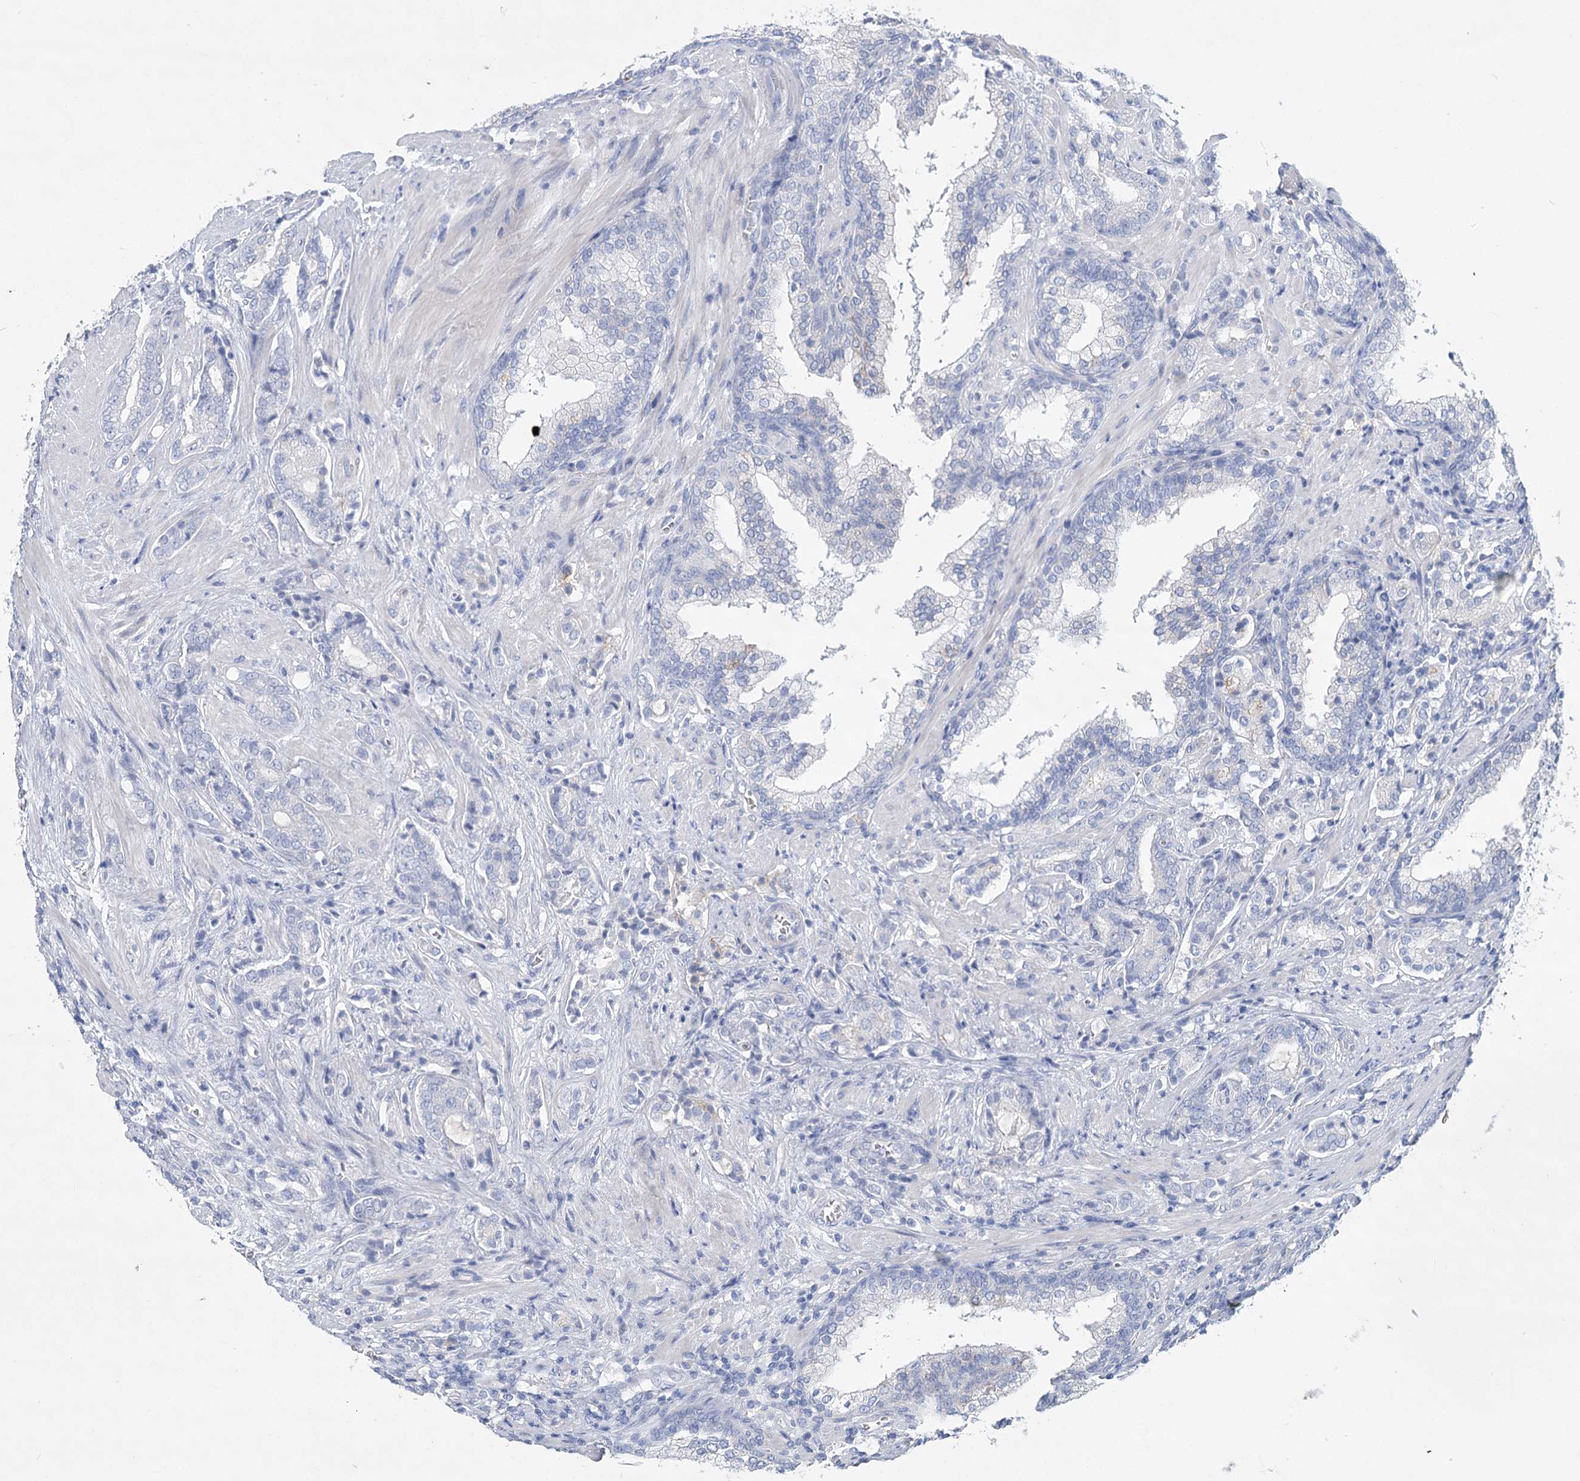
{"staining": {"intensity": "negative", "quantity": "none", "location": "none"}, "tissue": "prostate cancer", "cell_type": "Tumor cells", "image_type": "cancer", "snomed": [{"axis": "morphology", "description": "Adenocarcinoma, High grade"}, {"axis": "topography", "description": "Prostate"}], "caption": "Adenocarcinoma (high-grade) (prostate) was stained to show a protein in brown. There is no significant positivity in tumor cells. (Brightfield microscopy of DAB (3,3'-diaminobenzidine) immunohistochemistry (IHC) at high magnification).", "gene": "SLC9A3", "patient": {"sex": "male", "age": 57}}